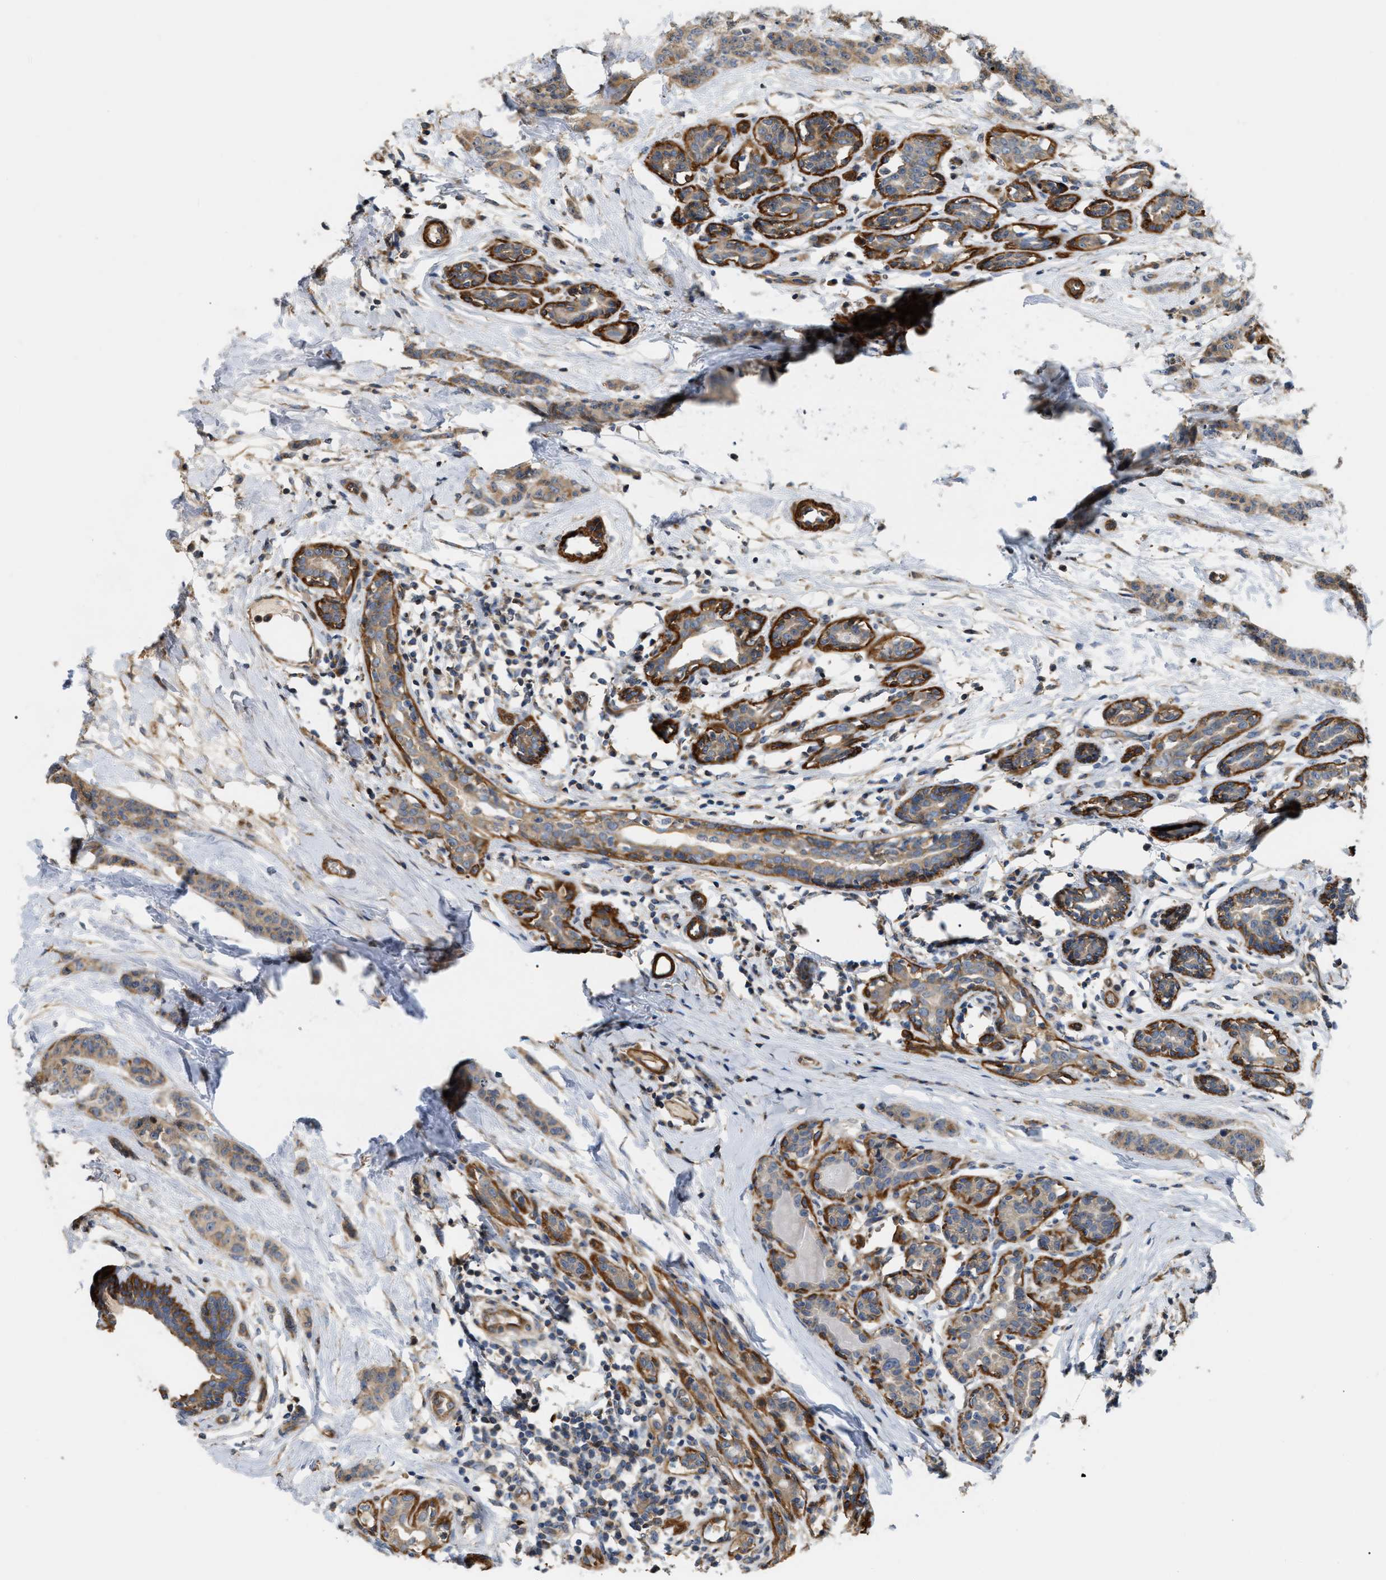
{"staining": {"intensity": "weak", "quantity": ">75%", "location": "cytoplasmic/membranous"}, "tissue": "breast cancer", "cell_type": "Tumor cells", "image_type": "cancer", "snomed": [{"axis": "morphology", "description": "Normal tissue, NOS"}, {"axis": "morphology", "description": "Duct carcinoma"}, {"axis": "topography", "description": "Breast"}], "caption": "High-power microscopy captured an immunohistochemistry (IHC) photomicrograph of breast cancer (invasive ductal carcinoma), revealing weak cytoplasmic/membranous positivity in about >75% of tumor cells.", "gene": "DHX58", "patient": {"sex": "female", "age": 40}}